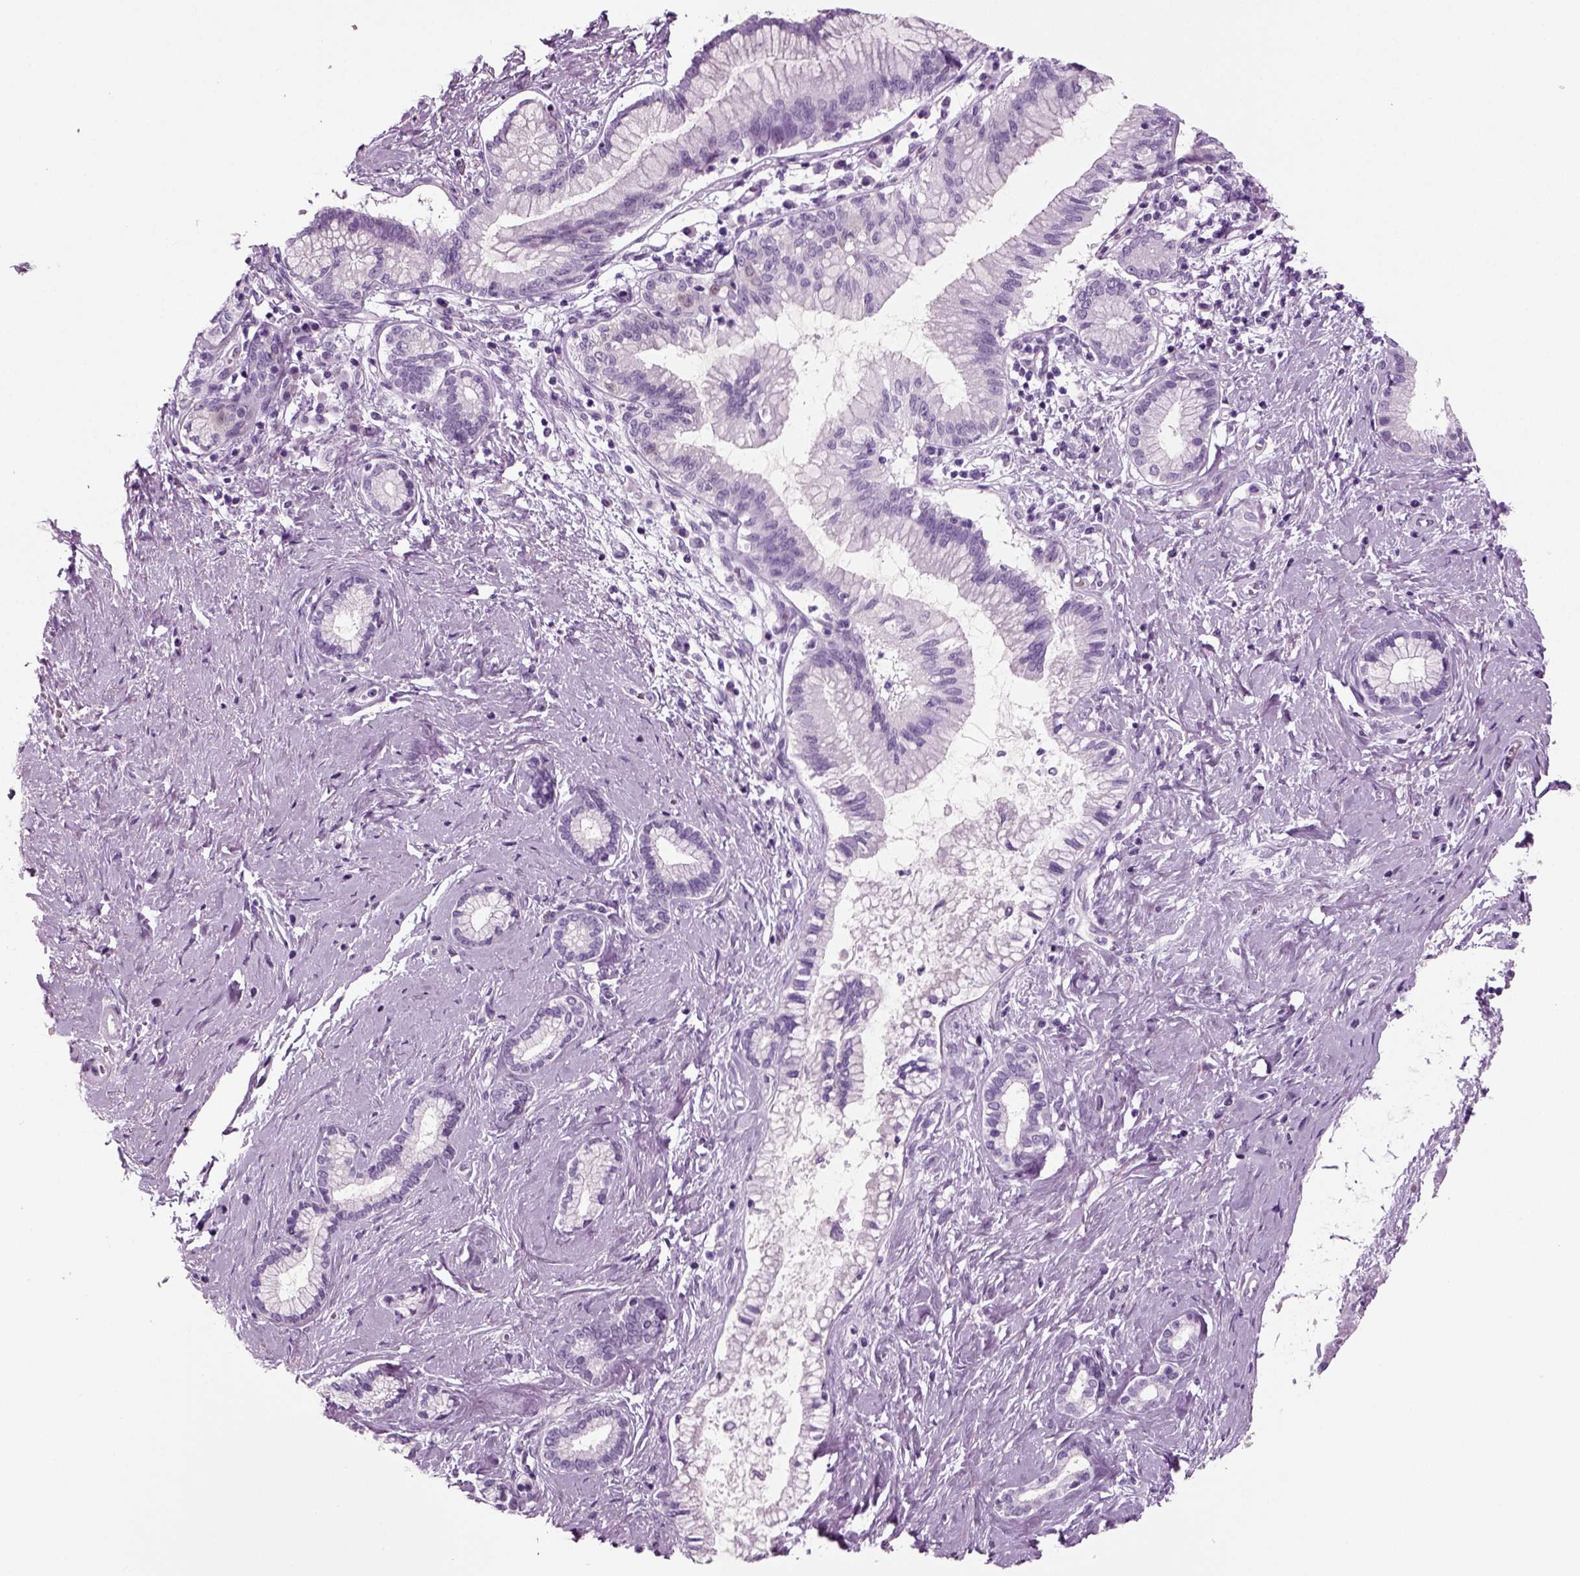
{"staining": {"intensity": "negative", "quantity": "none", "location": "none"}, "tissue": "pancreatic cancer", "cell_type": "Tumor cells", "image_type": "cancer", "snomed": [{"axis": "morphology", "description": "Adenocarcinoma, NOS"}, {"axis": "topography", "description": "Pancreas"}], "caption": "Tumor cells show no significant protein expression in pancreatic adenocarcinoma. Brightfield microscopy of immunohistochemistry (IHC) stained with DAB (brown) and hematoxylin (blue), captured at high magnification.", "gene": "CRABP1", "patient": {"sex": "female", "age": 73}}